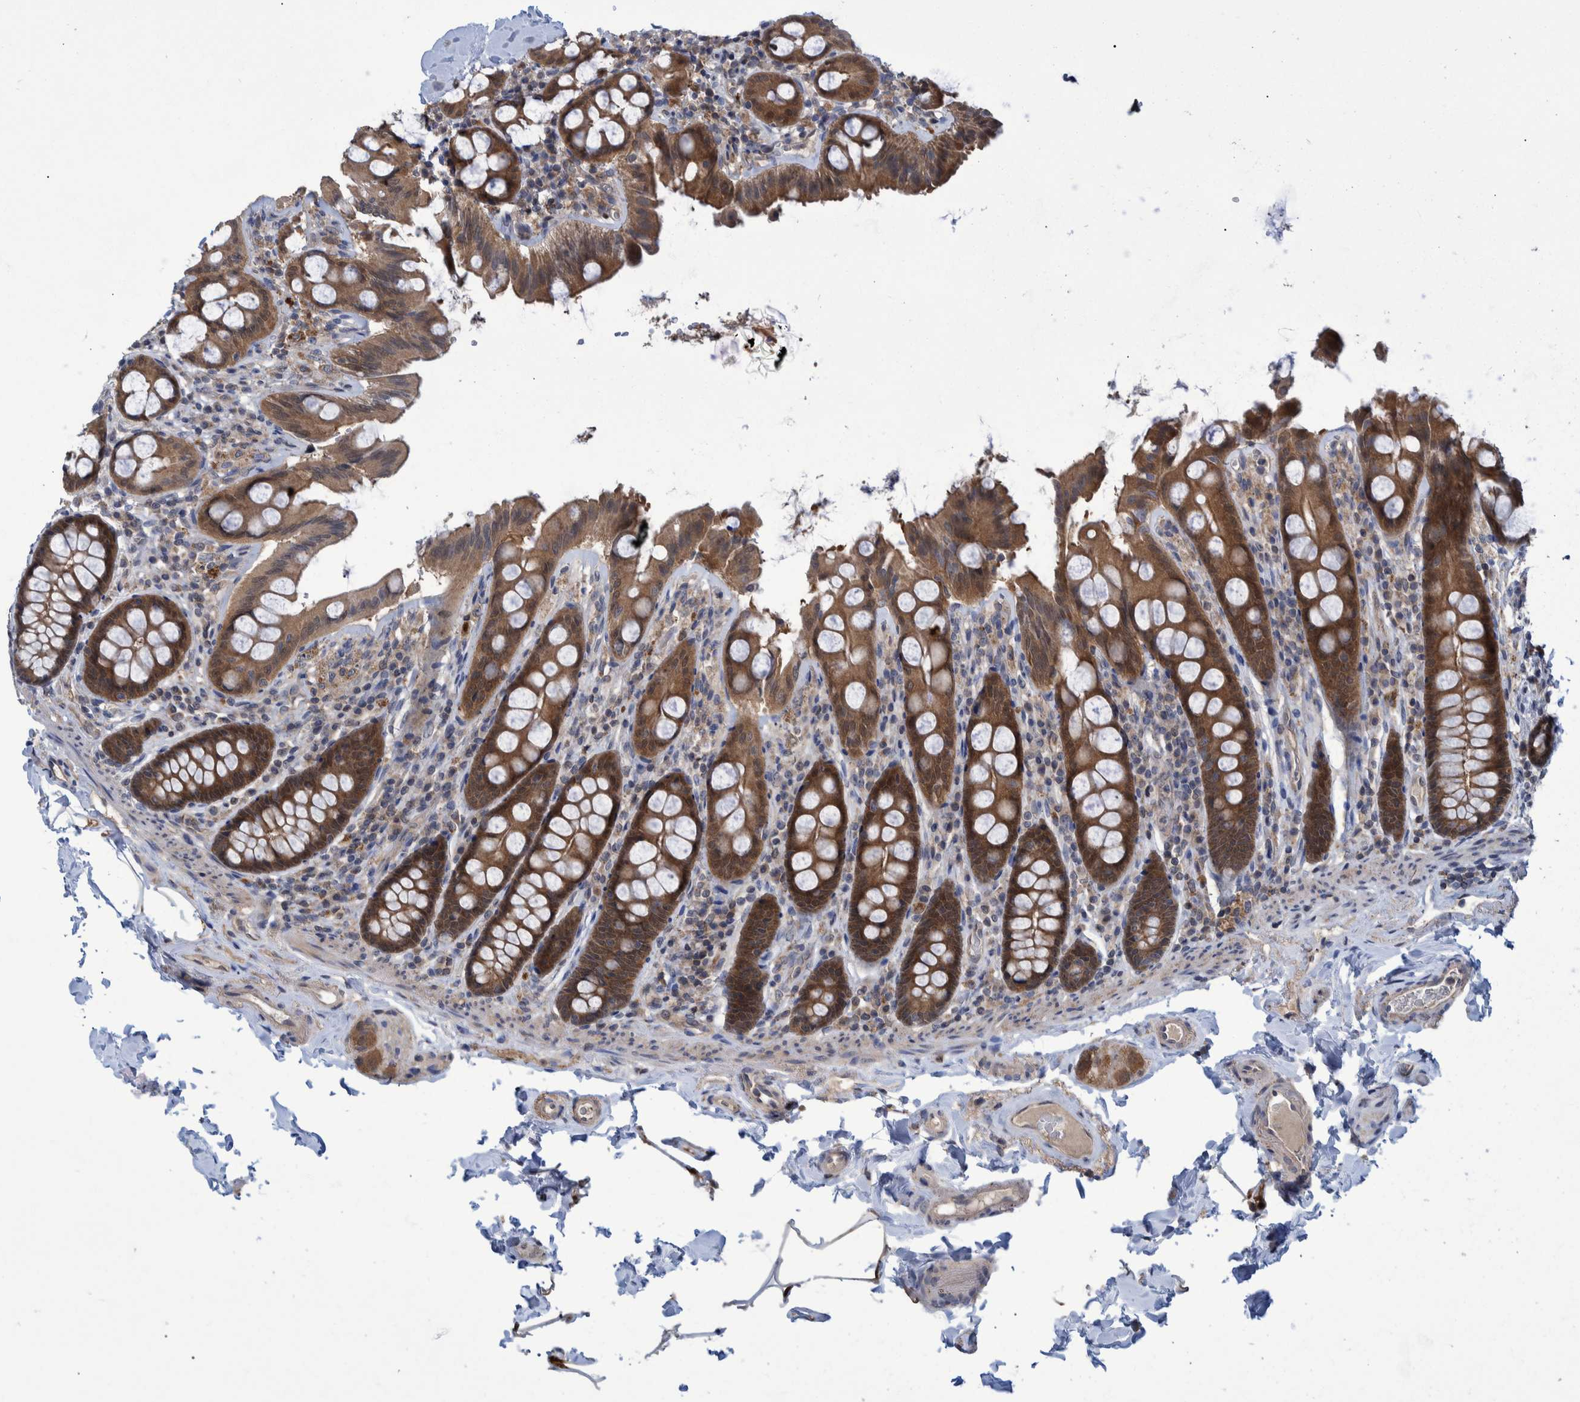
{"staining": {"intensity": "moderate", "quantity": ">75%", "location": "cytoplasmic/membranous"}, "tissue": "colon", "cell_type": "Endothelial cells", "image_type": "normal", "snomed": [{"axis": "morphology", "description": "Normal tissue, NOS"}, {"axis": "topography", "description": "Colon"}, {"axis": "topography", "description": "Peripheral nerve tissue"}], "caption": "Endothelial cells display moderate cytoplasmic/membranous positivity in about >75% of cells in unremarkable colon.", "gene": "PCYT2", "patient": {"sex": "female", "age": 61}}